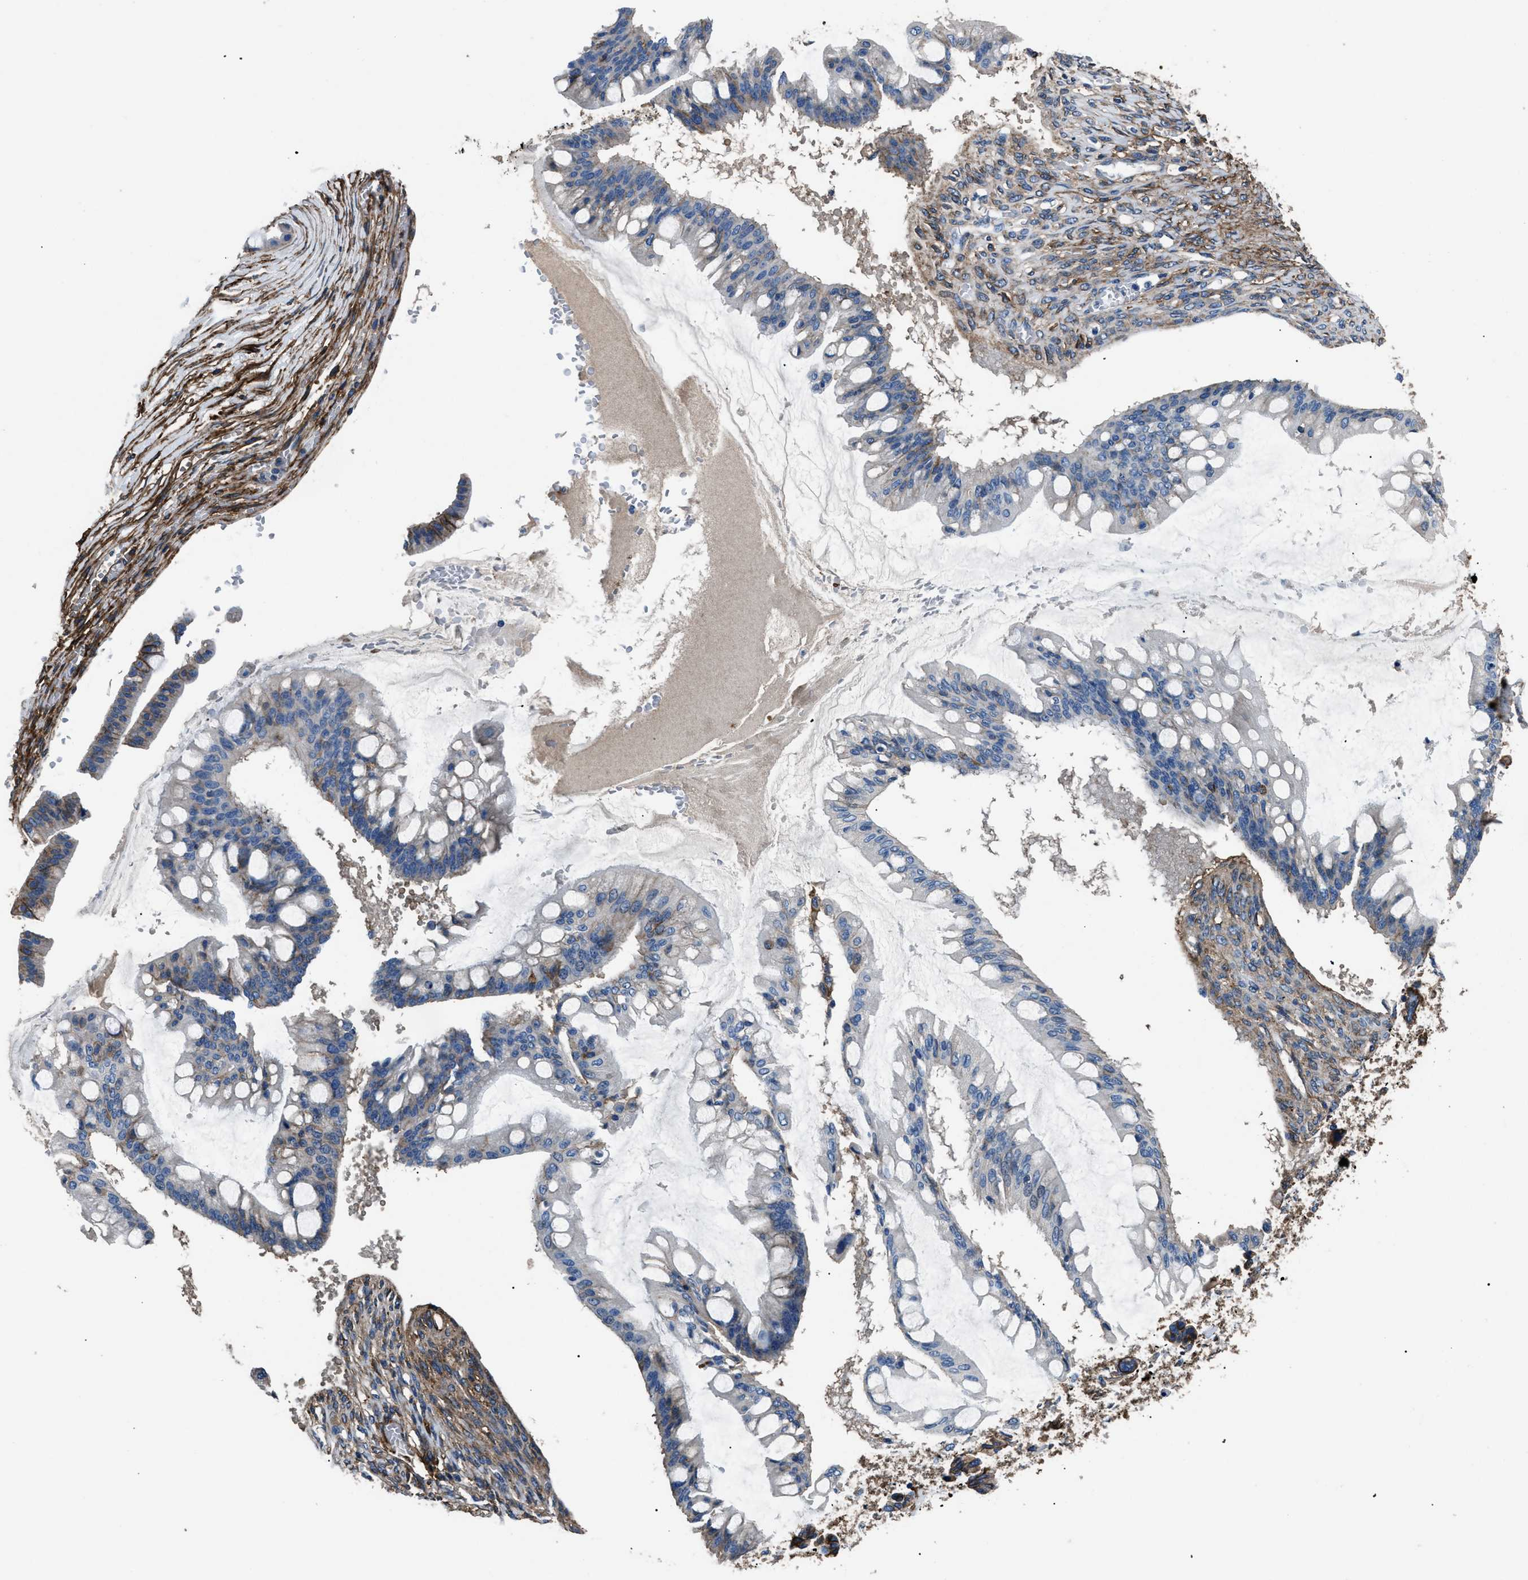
{"staining": {"intensity": "negative", "quantity": "none", "location": "none"}, "tissue": "ovarian cancer", "cell_type": "Tumor cells", "image_type": "cancer", "snomed": [{"axis": "morphology", "description": "Cystadenocarcinoma, mucinous, NOS"}, {"axis": "topography", "description": "Ovary"}], "caption": "IHC micrograph of neoplastic tissue: mucinous cystadenocarcinoma (ovarian) stained with DAB (3,3'-diaminobenzidine) exhibits no significant protein positivity in tumor cells.", "gene": "CD276", "patient": {"sex": "female", "age": 73}}